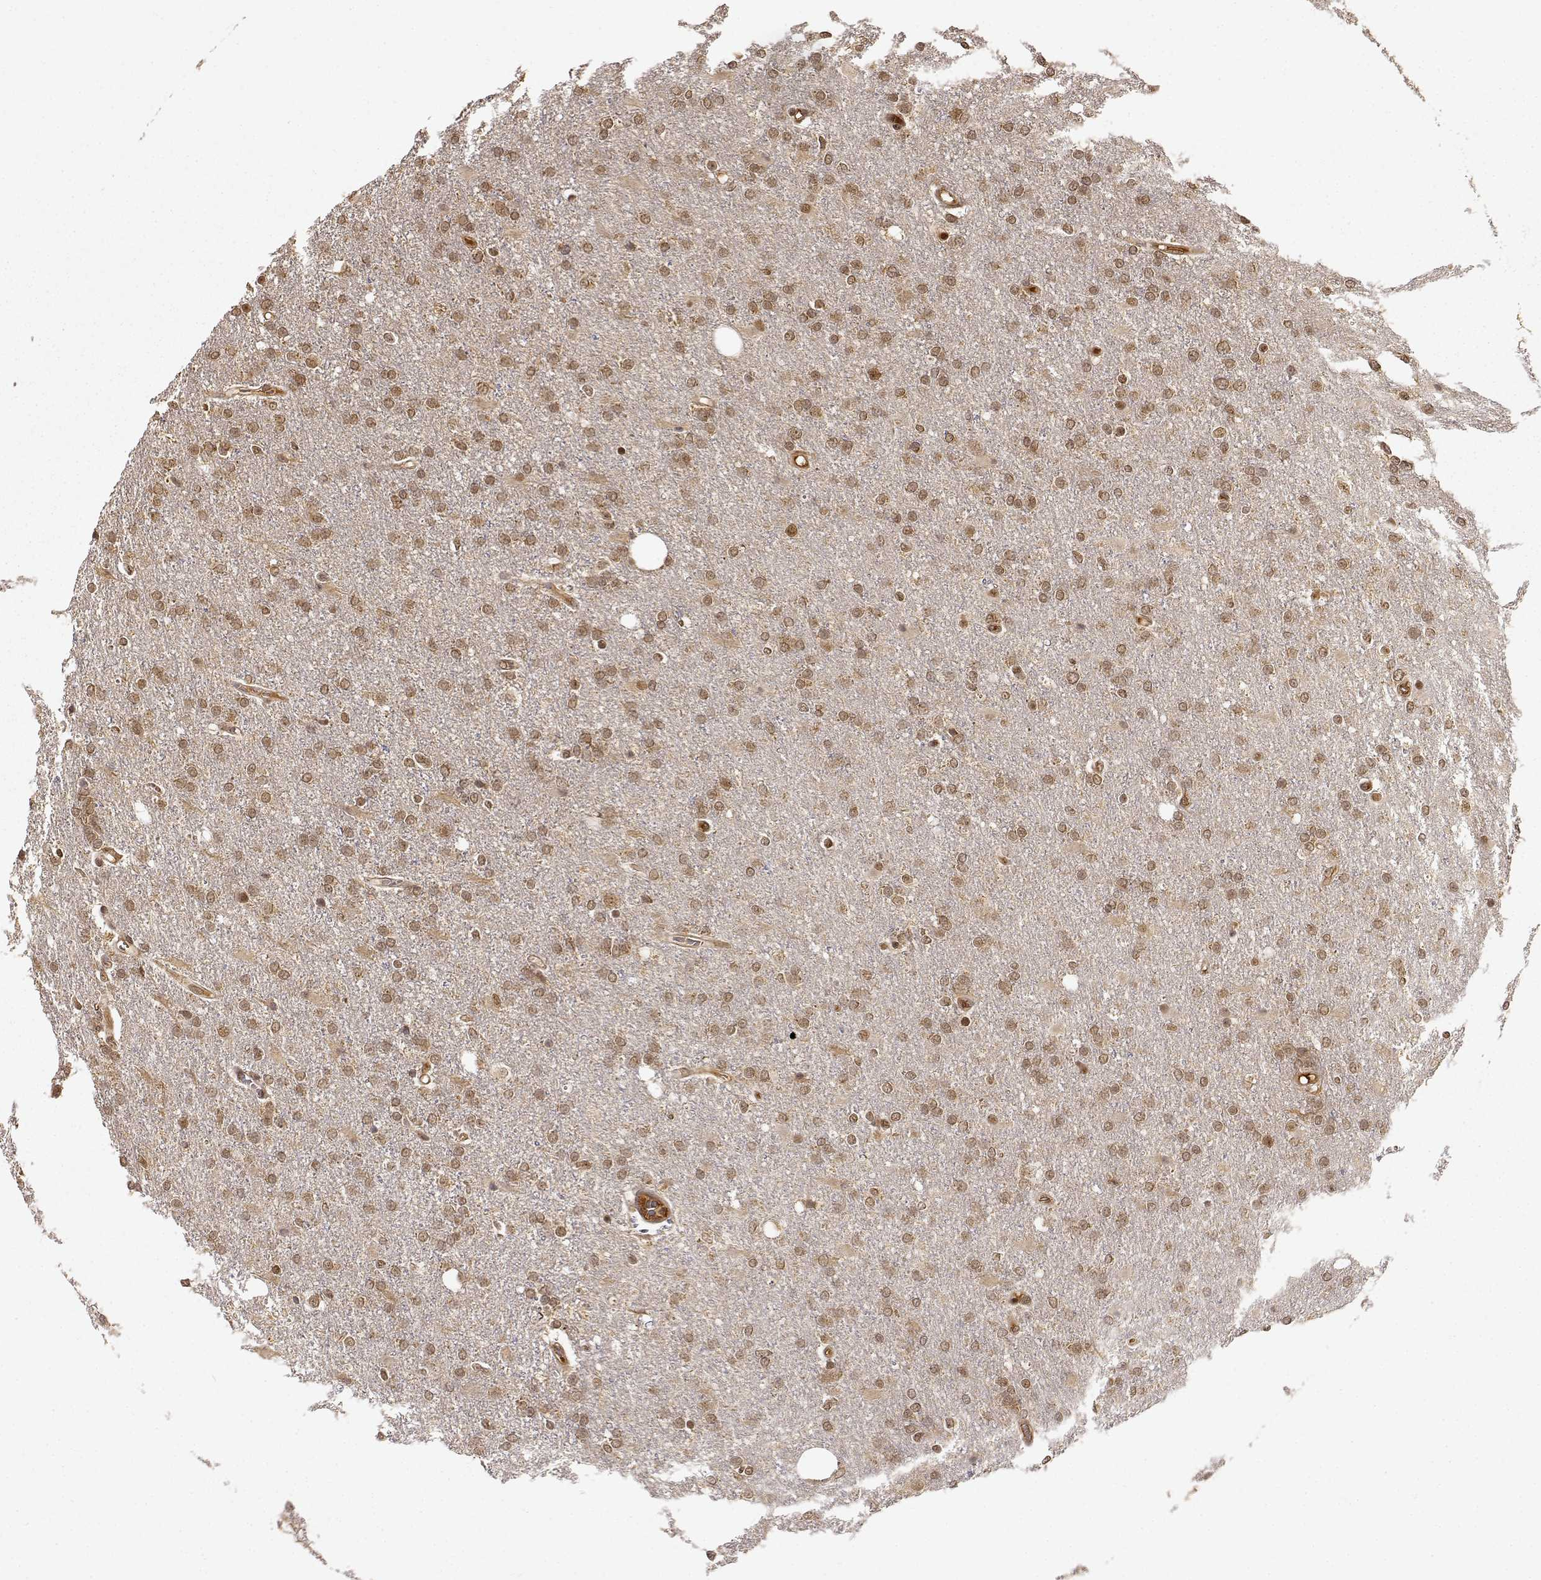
{"staining": {"intensity": "moderate", "quantity": ">75%", "location": "cytoplasmic/membranous,nuclear"}, "tissue": "glioma", "cell_type": "Tumor cells", "image_type": "cancer", "snomed": [{"axis": "morphology", "description": "Glioma, malignant, High grade"}, {"axis": "topography", "description": "Cerebral cortex"}], "caption": "Glioma was stained to show a protein in brown. There is medium levels of moderate cytoplasmic/membranous and nuclear staining in about >75% of tumor cells.", "gene": "MAEA", "patient": {"sex": "male", "age": 70}}